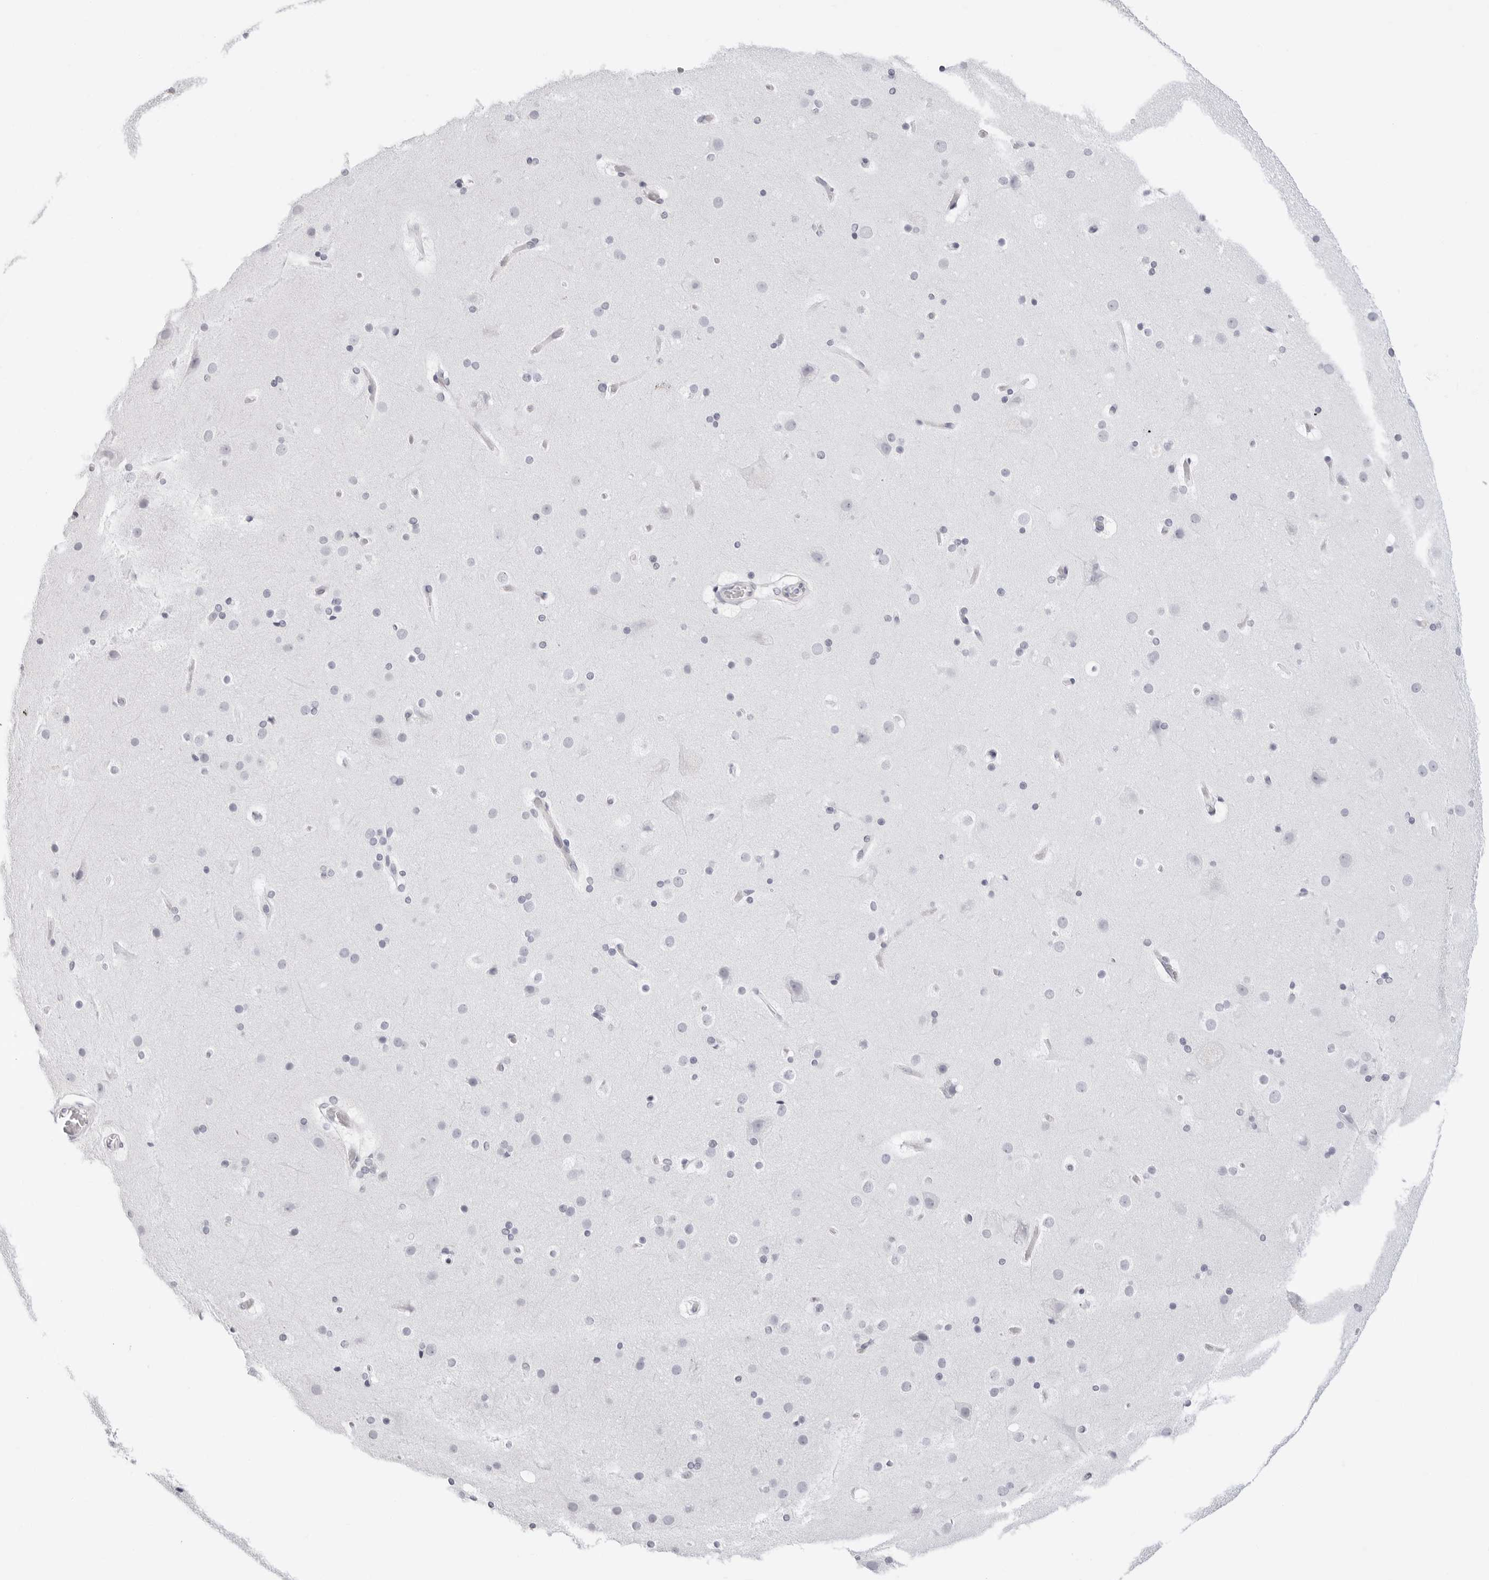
{"staining": {"intensity": "negative", "quantity": "none", "location": "none"}, "tissue": "cerebral cortex", "cell_type": "Endothelial cells", "image_type": "normal", "snomed": [{"axis": "morphology", "description": "Normal tissue, NOS"}, {"axis": "topography", "description": "Cerebral cortex"}], "caption": "Immunohistochemical staining of benign human cerebral cortex displays no significant staining in endothelial cells.", "gene": "AGMAT", "patient": {"sex": "male", "age": 57}}